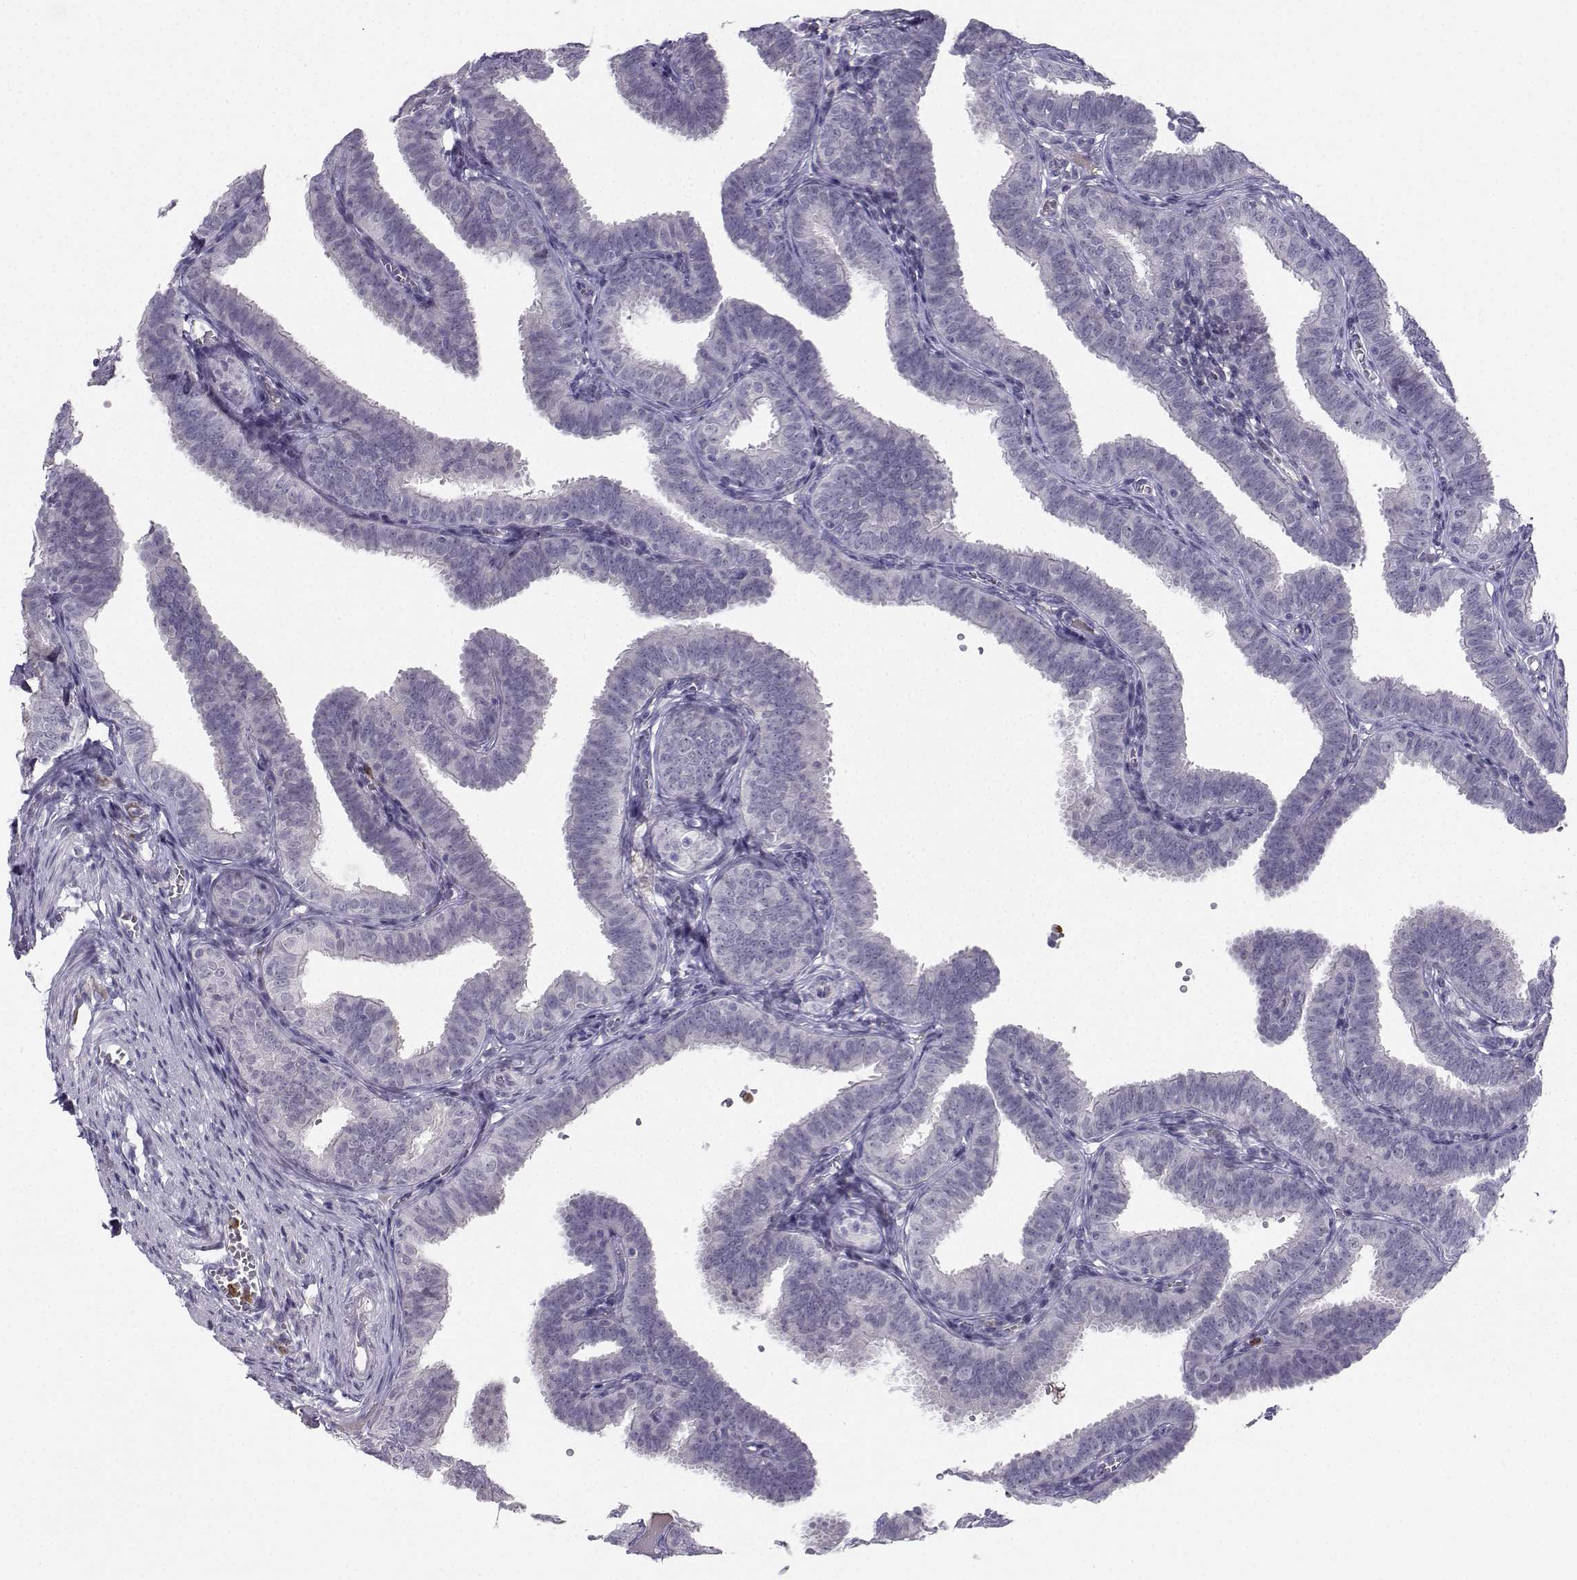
{"staining": {"intensity": "negative", "quantity": "none", "location": "none"}, "tissue": "fallopian tube", "cell_type": "Glandular cells", "image_type": "normal", "snomed": [{"axis": "morphology", "description": "Normal tissue, NOS"}, {"axis": "topography", "description": "Fallopian tube"}], "caption": "Glandular cells show no significant protein positivity in normal fallopian tube. (DAB IHC visualized using brightfield microscopy, high magnification).", "gene": "CALY", "patient": {"sex": "female", "age": 25}}